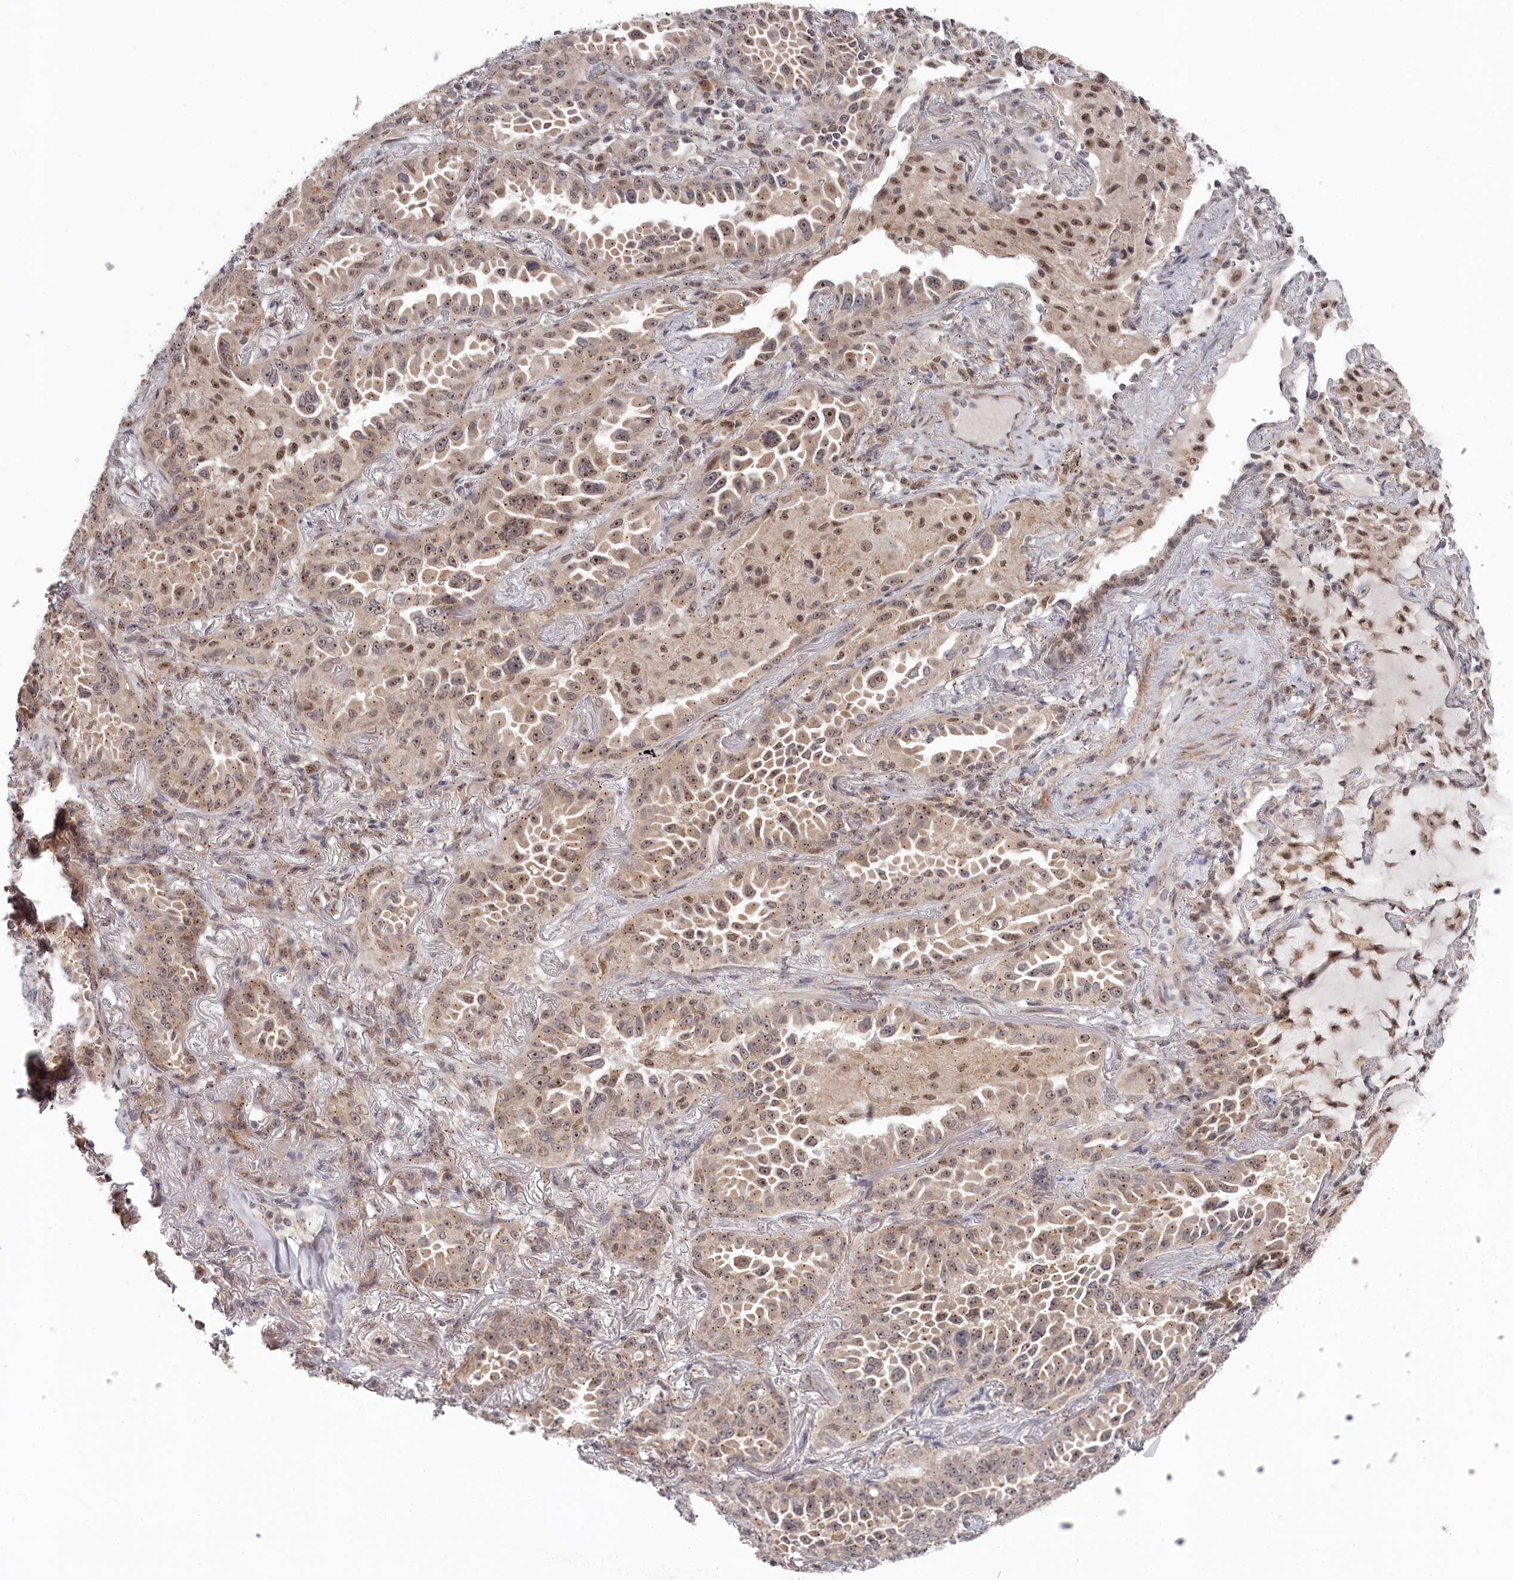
{"staining": {"intensity": "moderate", "quantity": "25%-75%", "location": "nuclear"}, "tissue": "lung cancer", "cell_type": "Tumor cells", "image_type": "cancer", "snomed": [{"axis": "morphology", "description": "Adenocarcinoma, NOS"}, {"axis": "topography", "description": "Lung"}], "caption": "Brown immunohistochemical staining in human lung adenocarcinoma displays moderate nuclear positivity in about 25%-75% of tumor cells.", "gene": "EXOSC1", "patient": {"sex": "female", "age": 69}}